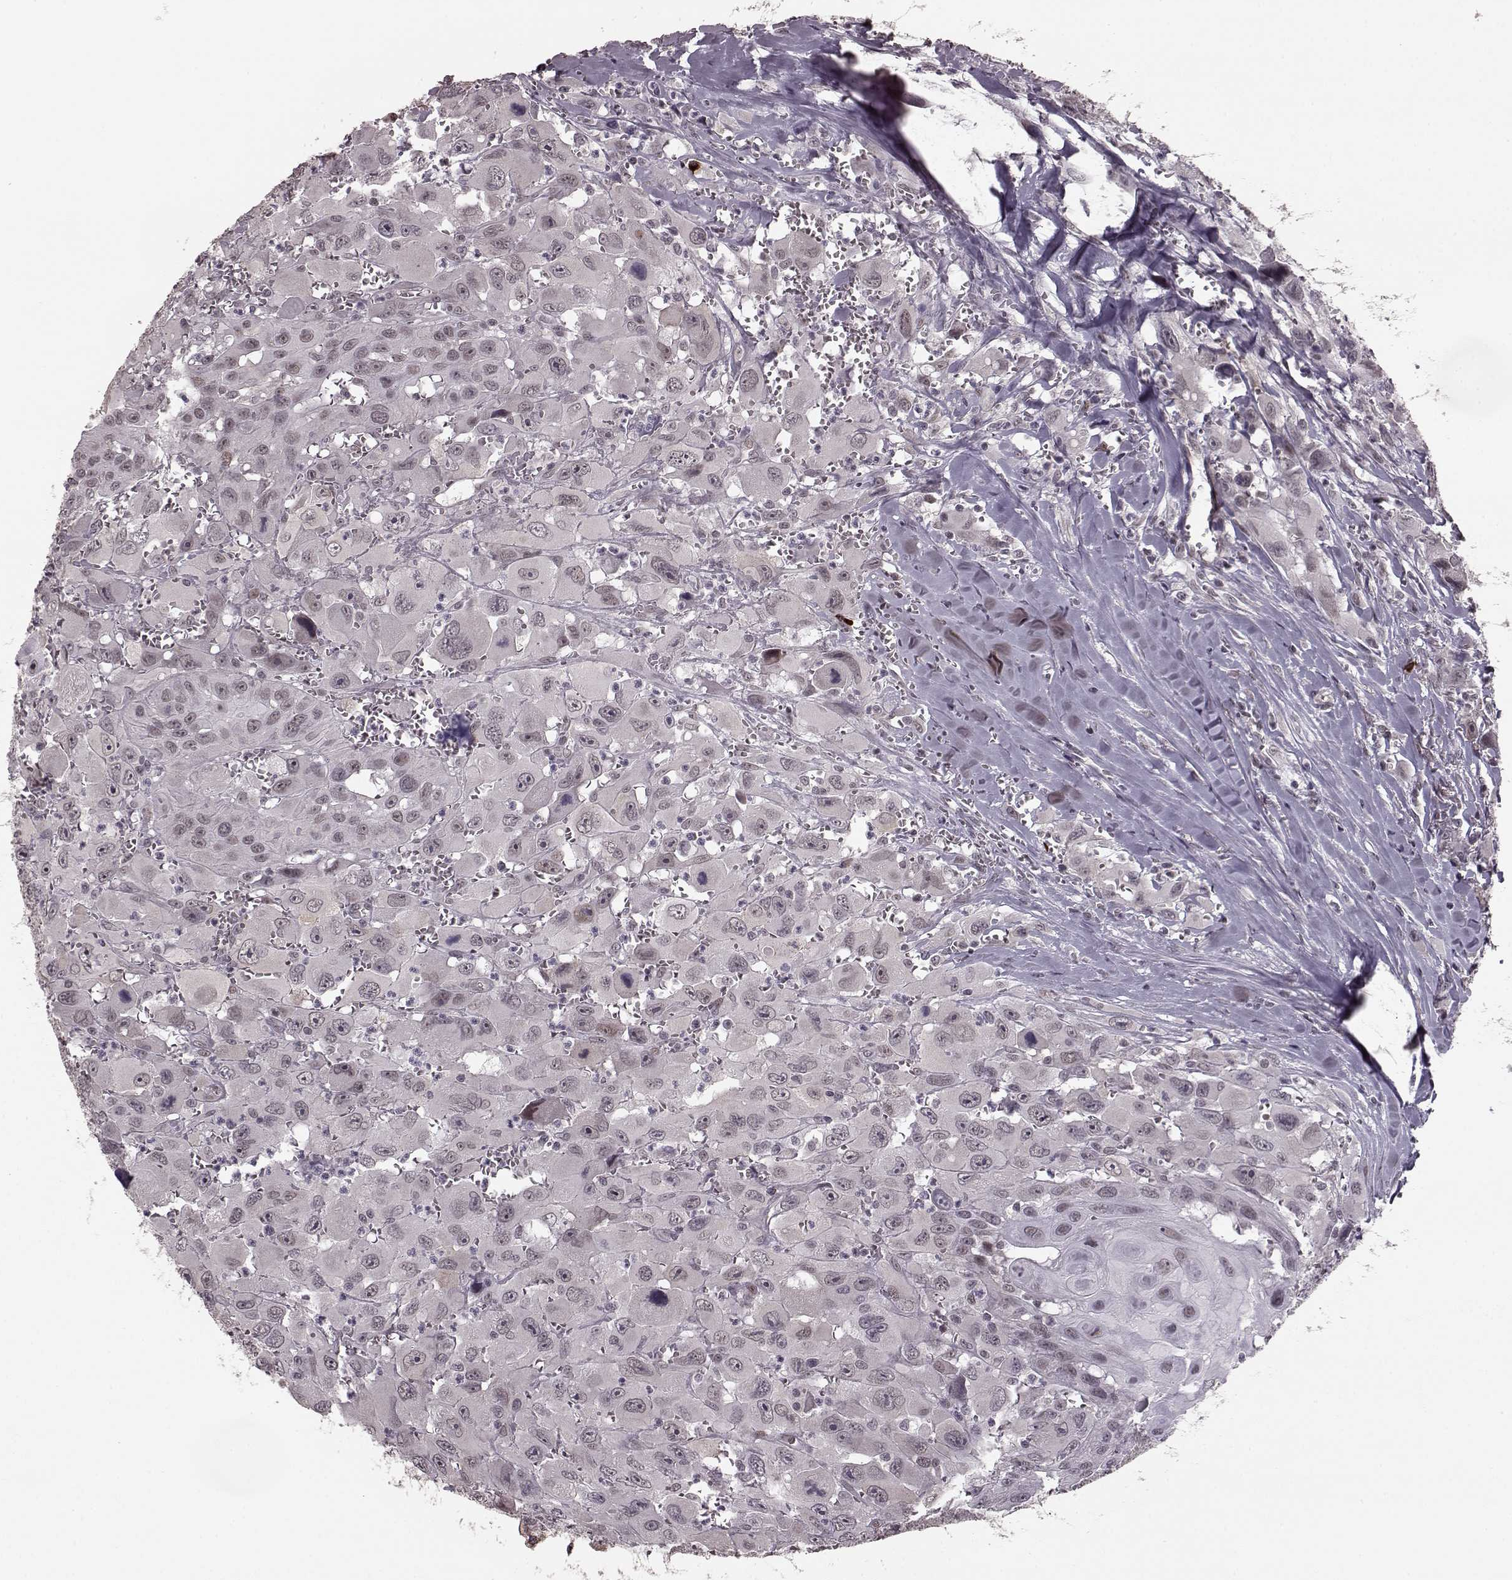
{"staining": {"intensity": "negative", "quantity": "none", "location": "none"}, "tissue": "head and neck cancer", "cell_type": "Tumor cells", "image_type": "cancer", "snomed": [{"axis": "morphology", "description": "Squamous cell carcinoma, NOS"}, {"axis": "morphology", "description": "Squamous cell carcinoma, metastatic, NOS"}, {"axis": "topography", "description": "Oral tissue"}, {"axis": "topography", "description": "Head-Neck"}], "caption": "Immunohistochemical staining of head and neck cancer (metastatic squamous cell carcinoma) displays no significant positivity in tumor cells. (DAB immunohistochemistry, high magnification).", "gene": "PLCB4", "patient": {"sex": "female", "age": 85}}